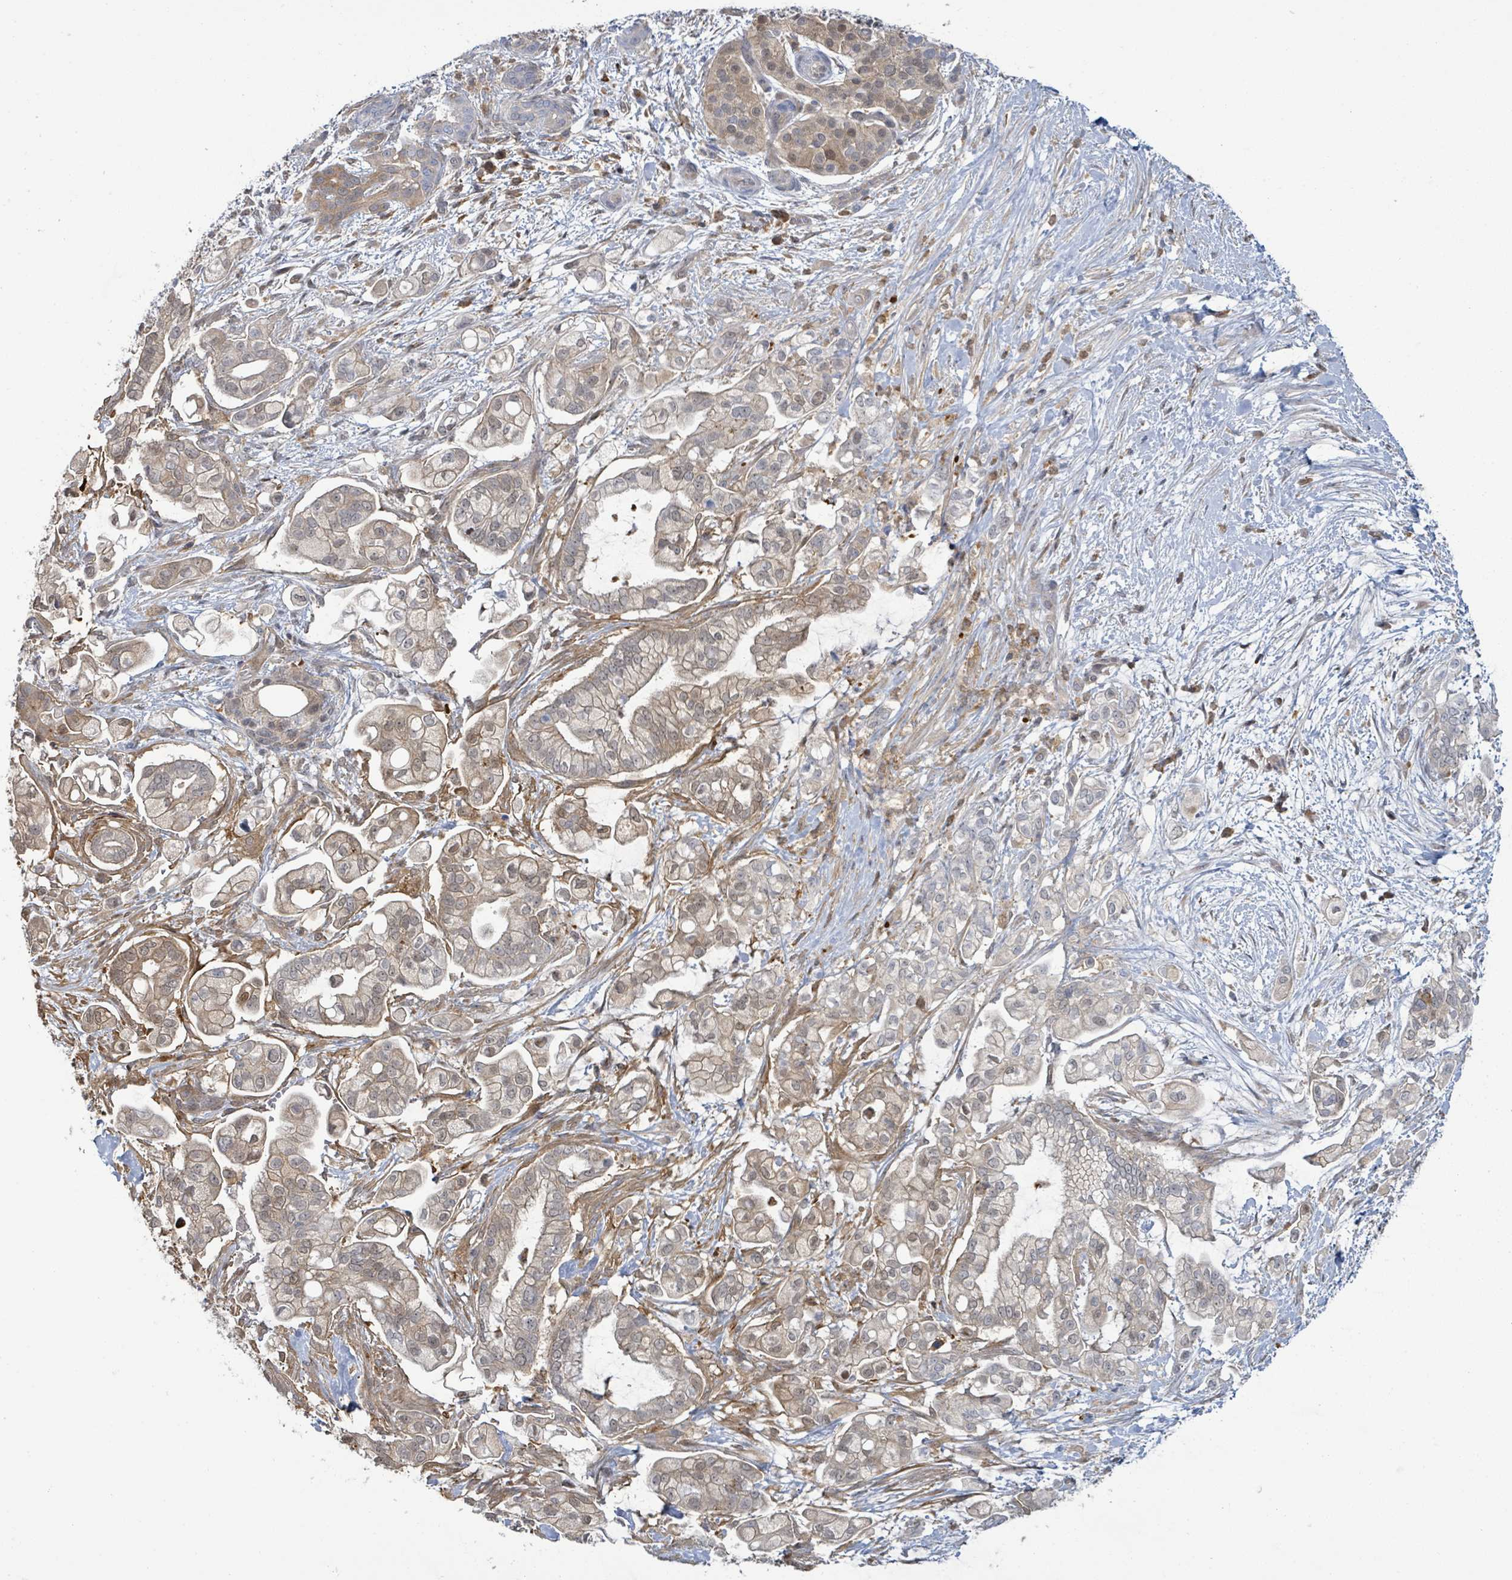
{"staining": {"intensity": "weak", "quantity": ">75%", "location": "cytoplasmic/membranous"}, "tissue": "pancreatic cancer", "cell_type": "Tumor cells", "image_type": "cancer", "snomed": [{"axis": "morphology", "description": "Adenocarcinoma, NOS"}, {"axis": "topography", "description": "Pancreas"}], "caption": "Pancreatic cancer tissue reveals weak cytoplasmic/membranous staining in approximately >75% of tumor cells, visualized by immunohistochemistry. (DAB (3,3'-diaminobenzidine) IHC, brown staining for protein, blue staining for nuclei).", "gene": "PGAM1", "patient": {"sex": "female", "age": 69}}